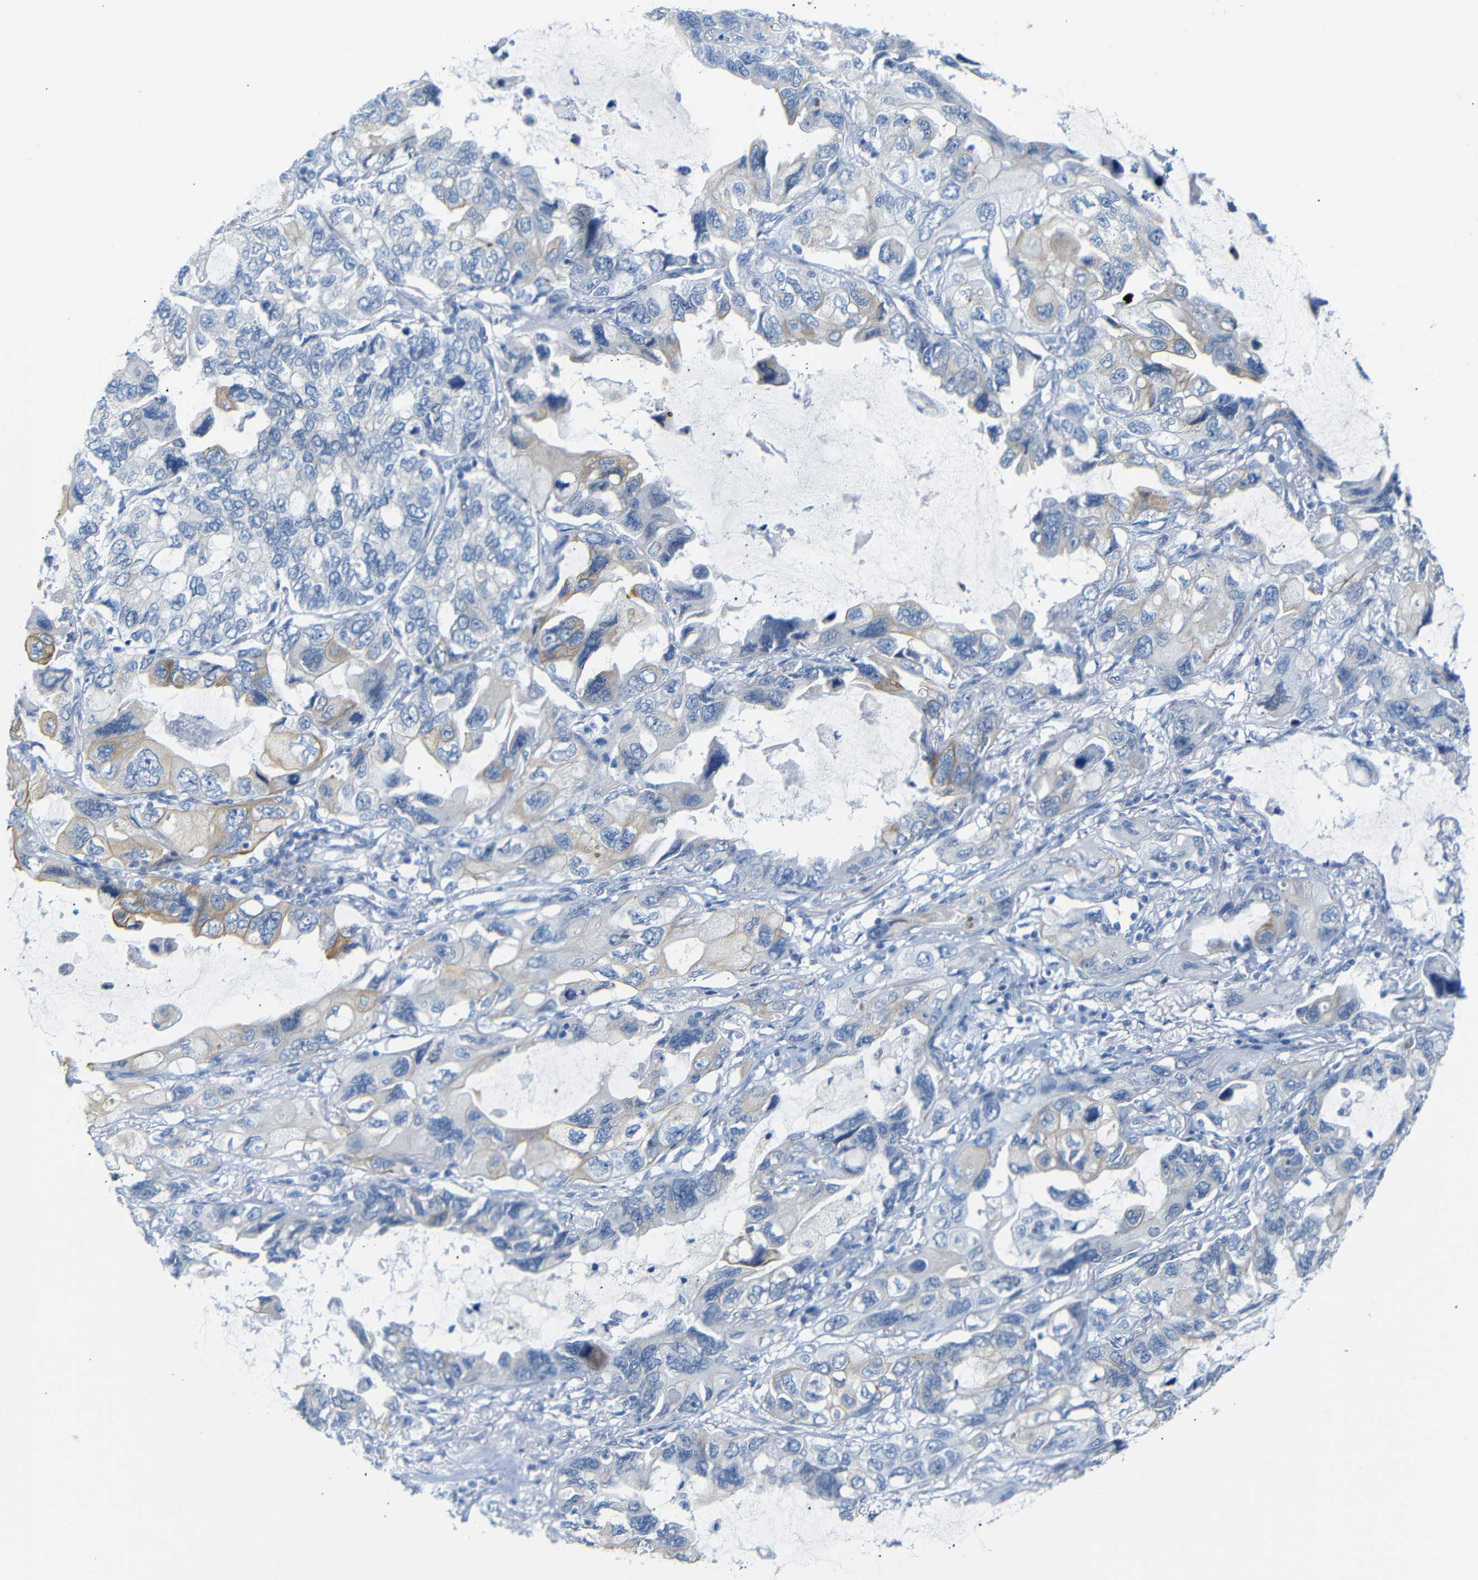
{"staining": {"intensity": "moderate", "quantity": "<25%", "location": "cytoplasmic/membranous"}, "tissue": "lung cancer", "cell_type": "Tumor cells", "image_type": "cancer", "snomed": [{"axis": "morphology", "description": "Squamous cell carcinoma, NOS"}, {"axis": "topography", "description": "Lung"}], "caption": "Lung cancer (squamous cell carcinoma) tissue shows moderate cytoplasmic/membranous expression in about <25% of tumor cells", "gene": "DYNAP", "patient": {"sex": "female", "age": 73}}